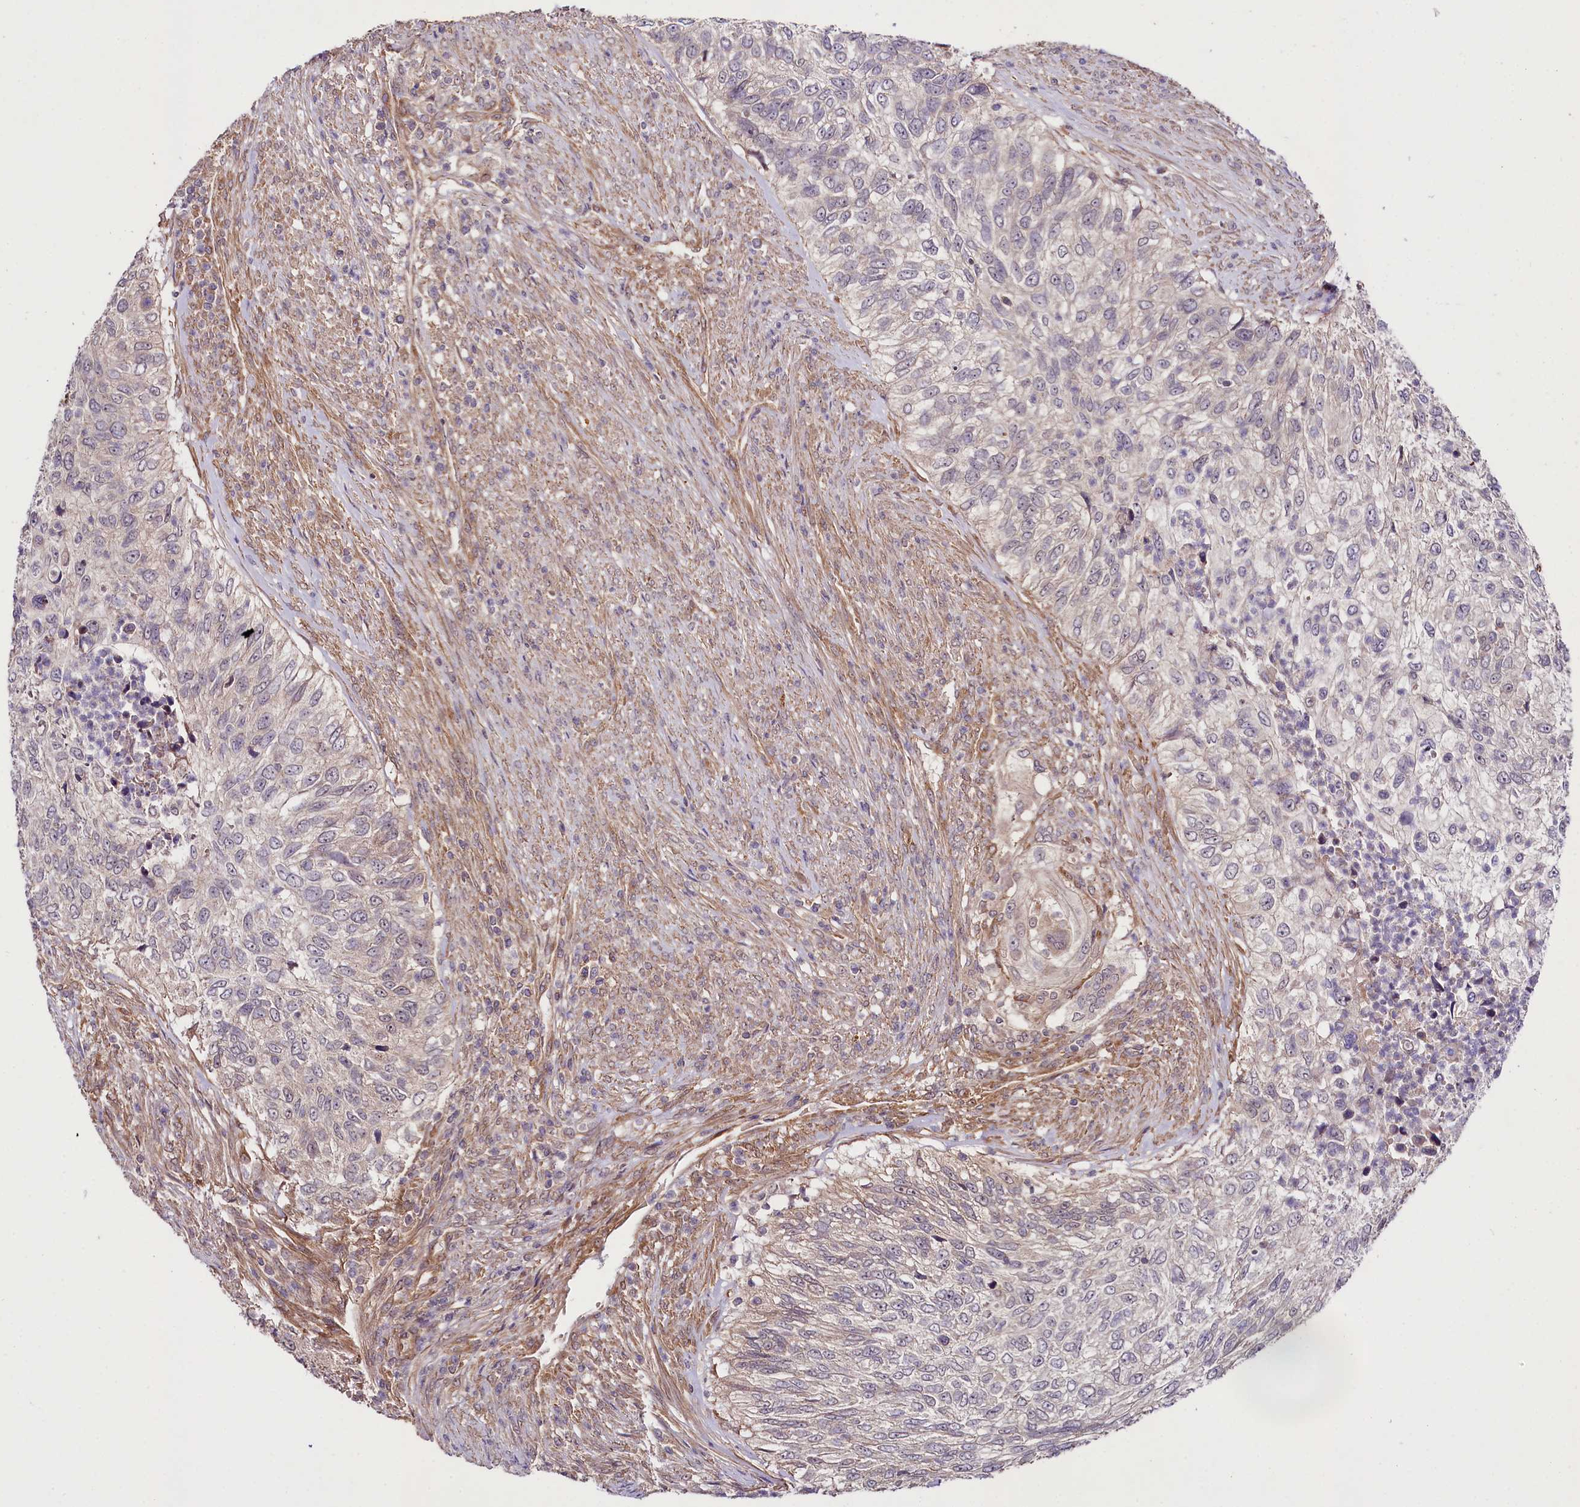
{"staining": {"intensity": "weak", "quantity": "<25%", "location": "cytoplasmic/membranous"}, "tissue": "urothelial cancer", "cell_type": "Tumor cells", "image_type": "cancer", "snomed": [{"axis": "morphology", "description": "Urothelial carcinoma, High grade"}, {"axis": "topography", "description": "Urinary bladder"}], "caption": "Immunohistochemistry (IHC) of urothelial cancer displays no expression in tumor cells.", "gene": "PHLDB1", "patient": {"sex": "female", "age": 60}}